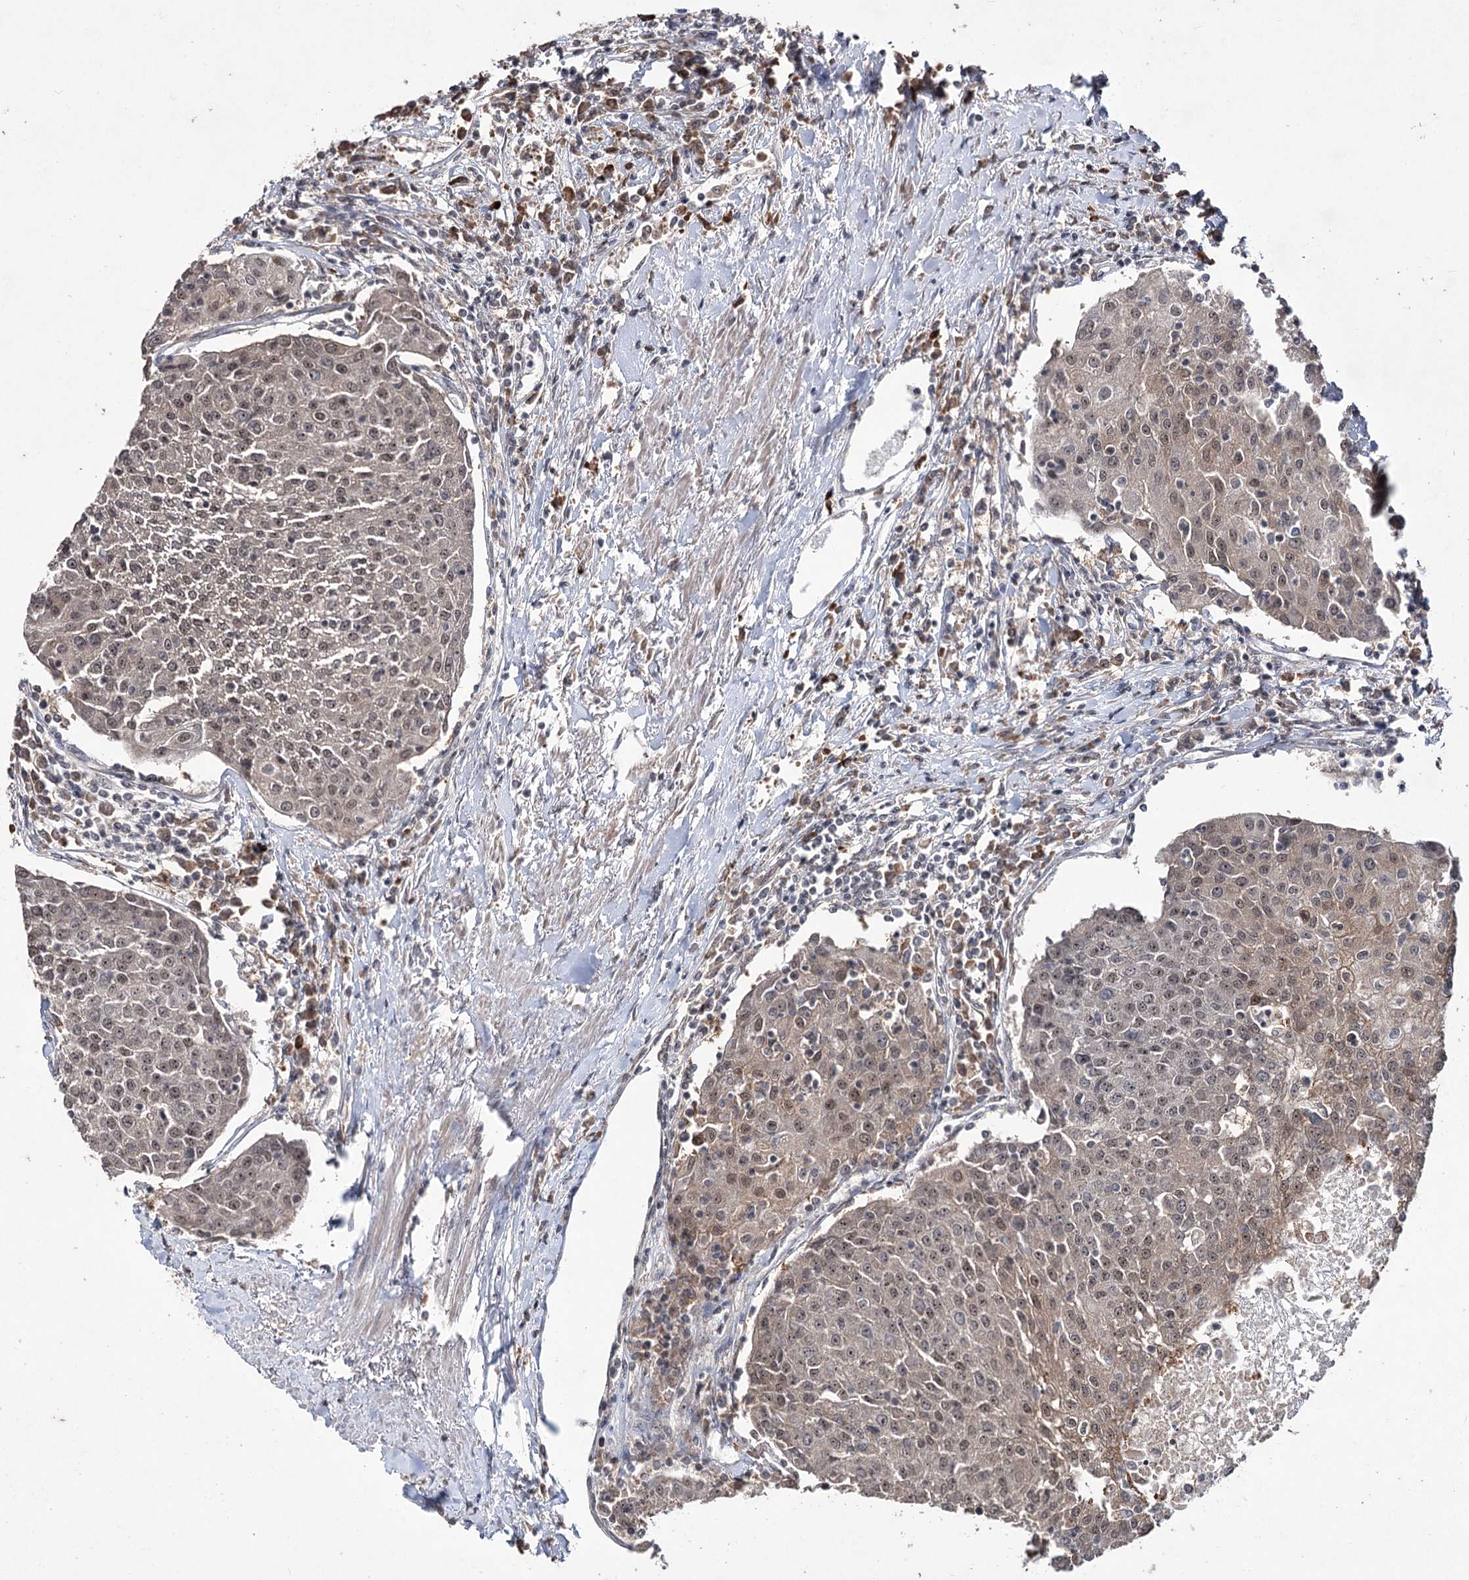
{"staining": {"intensity": "weak", "quantity": ">75%", "location": "cytoplasmic/membranous,nuclear"}, "tissue": "urothelial cancer", "cell_type": "Tumor cells", "image_type": "cancer", "snomed": [{"axis": "morphology", "description": "Urothelial carcinoma, High grade"}, {"axis": "topography", "description": "Urinary bladder"}], "caption": "Weak cytoplasmic/membranous and nuclear protein staining is identified in about >75% of tumor cells in high-grade urothelial carcinoma.", "gene": "VGLL4", "patient": {"sex": "female", "age": 85}}